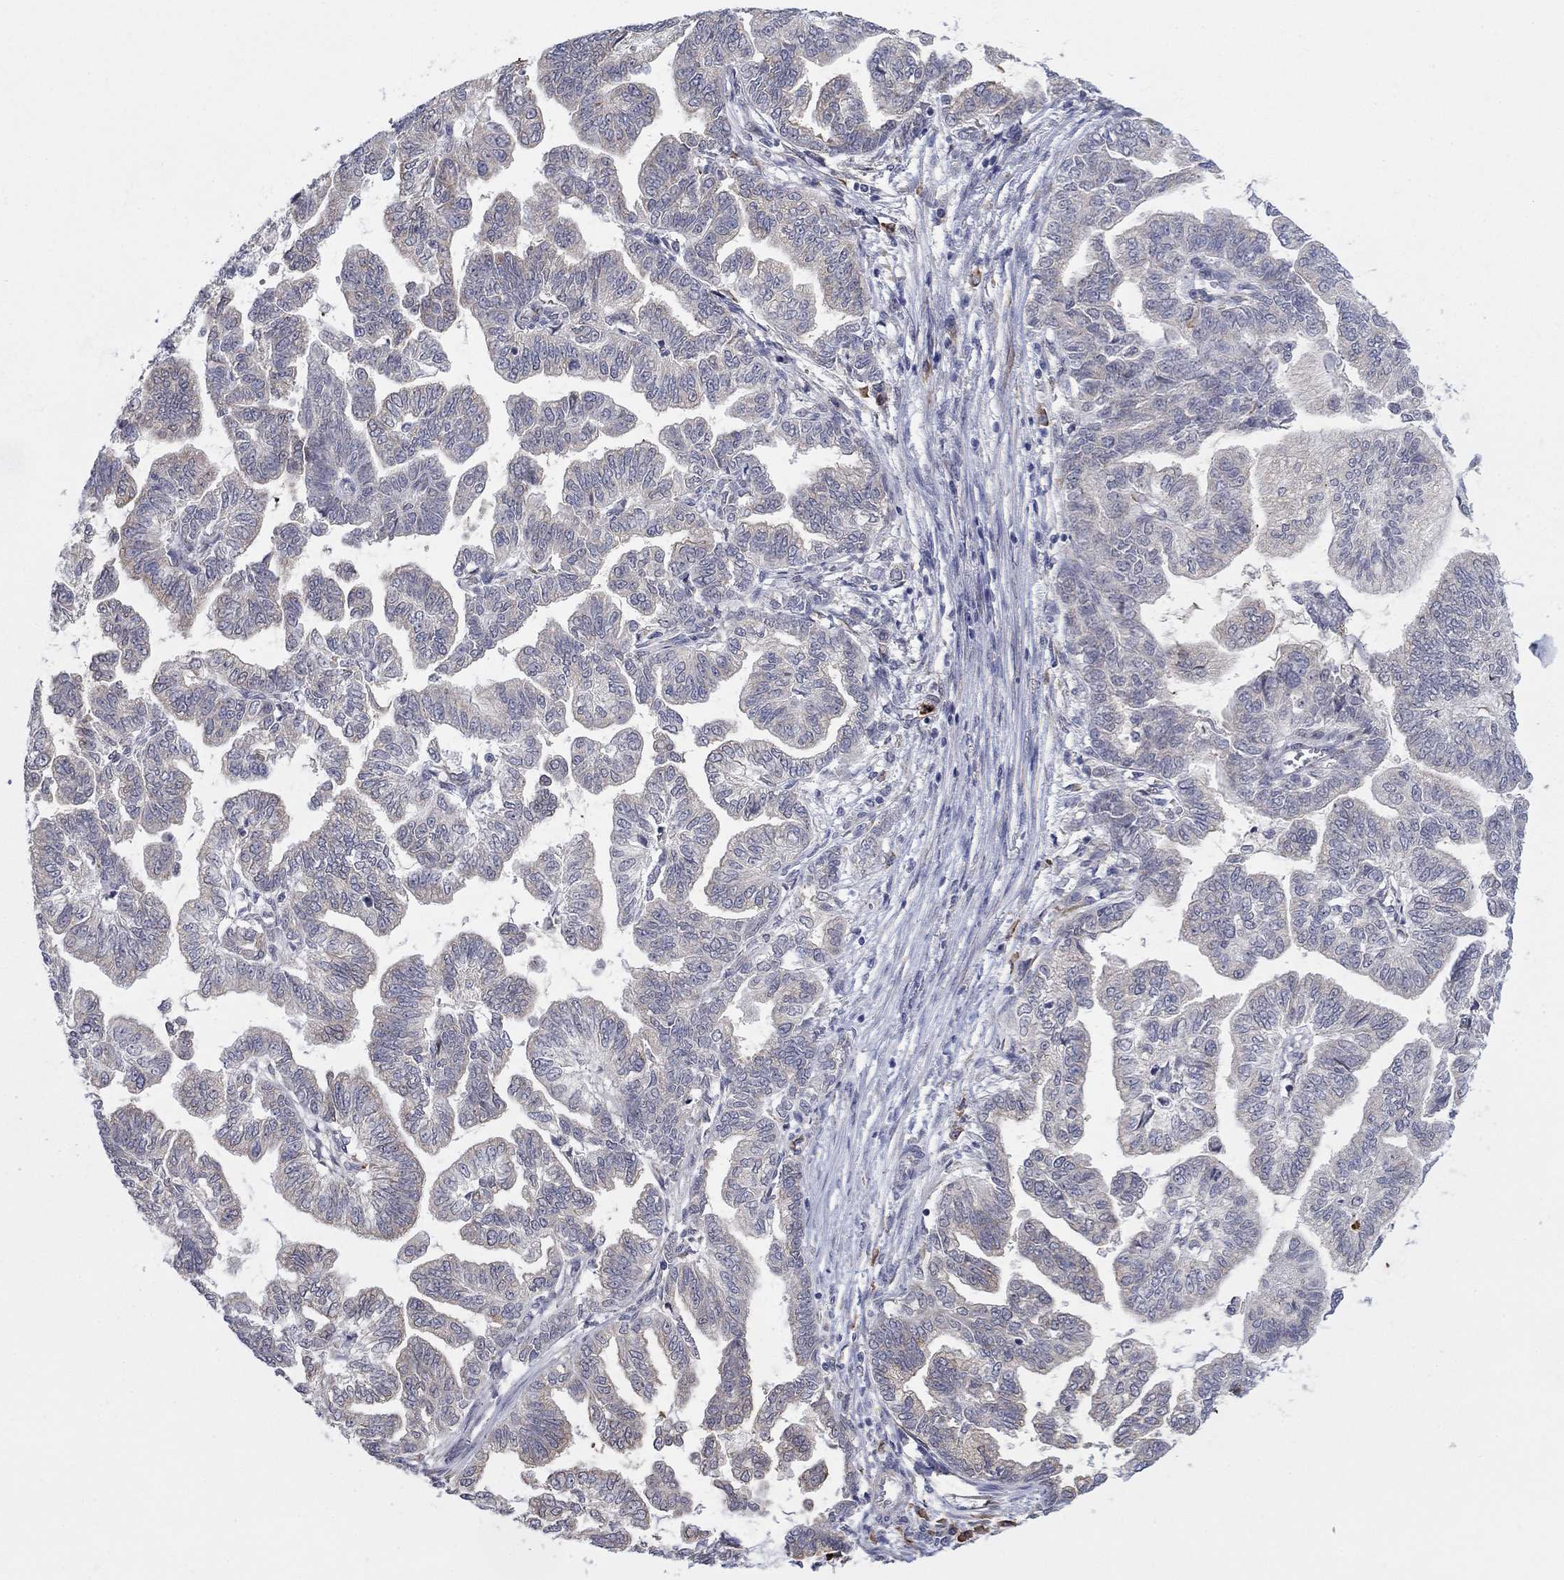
{"staining": {"intensity": "weak", "quantity": "<25%", "location": "cytoplasmic/membranous"}, "tissue": "stomach cancer", "cell_type": "Tumor cells", "image_type": "cancer", "snomed": [{"axis": "morphology", "description": "Adenocarcinoma, NOS"}, {"axis": "topography", "description": "Stomach"}], "caption": "This is an IHC image of stomach cancer. There is no staining in tumor cells.", "gene": "MTRFR", "patient": {"sex": "male", "age": 83}}